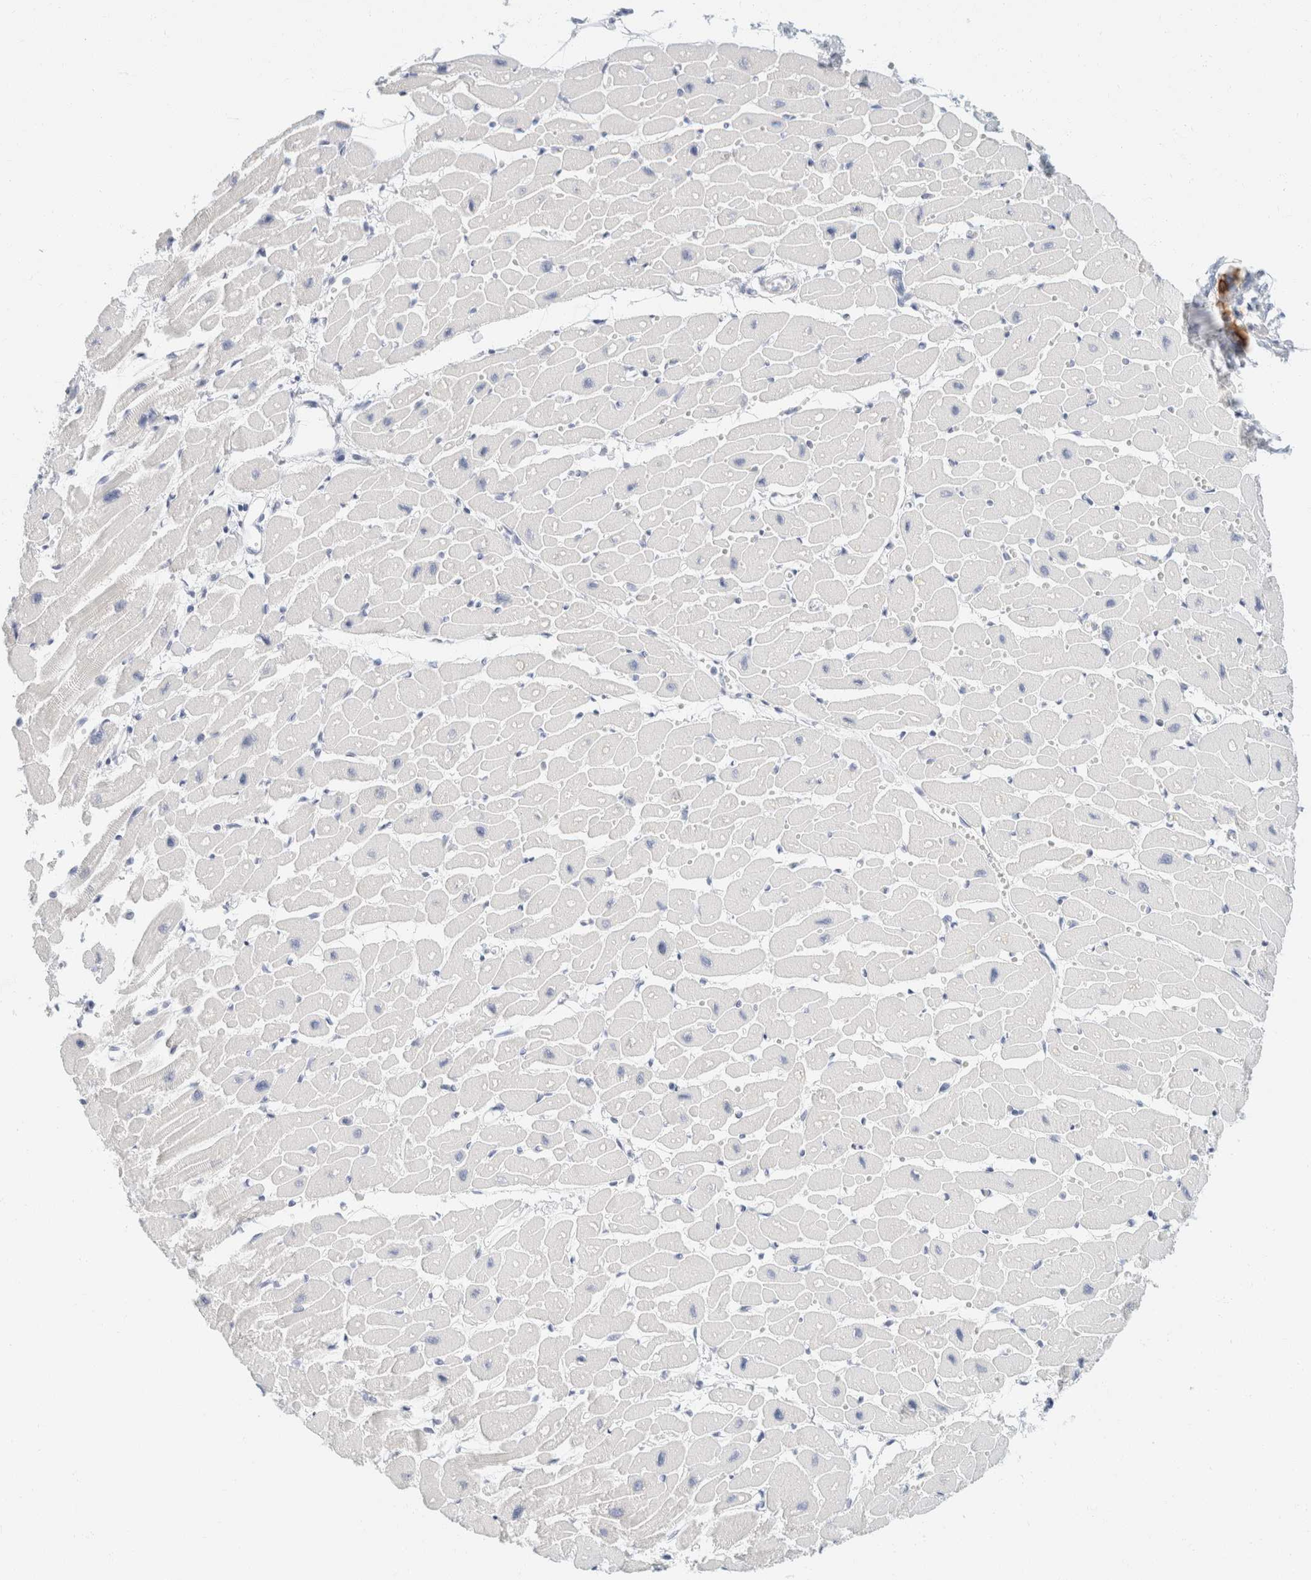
{"staining": {"intensity": "negative", "quantity": "none", "location": "none"}, "tissue": "heart muscle", "cell_type": "Cardiomyocytes", "image_type": "normal", "snomed": [{"axis": "morphology", "description": "Normal tissue, NOS"}, {"axis": "topography", "description": "Heart"}], "caption": "A high-resolution image shows immunohistochemistry staining of unremarkable heart muscle, which exhibits no significant expression in cardiomyocytes. The staining was performed using DAB to visualize the protein expression in brown, while the nuclei were stained in blue with hematoxylin (Magnification: 20x).", "gene": "KRT20", "patient": {"sex": "female", "age": 54}}